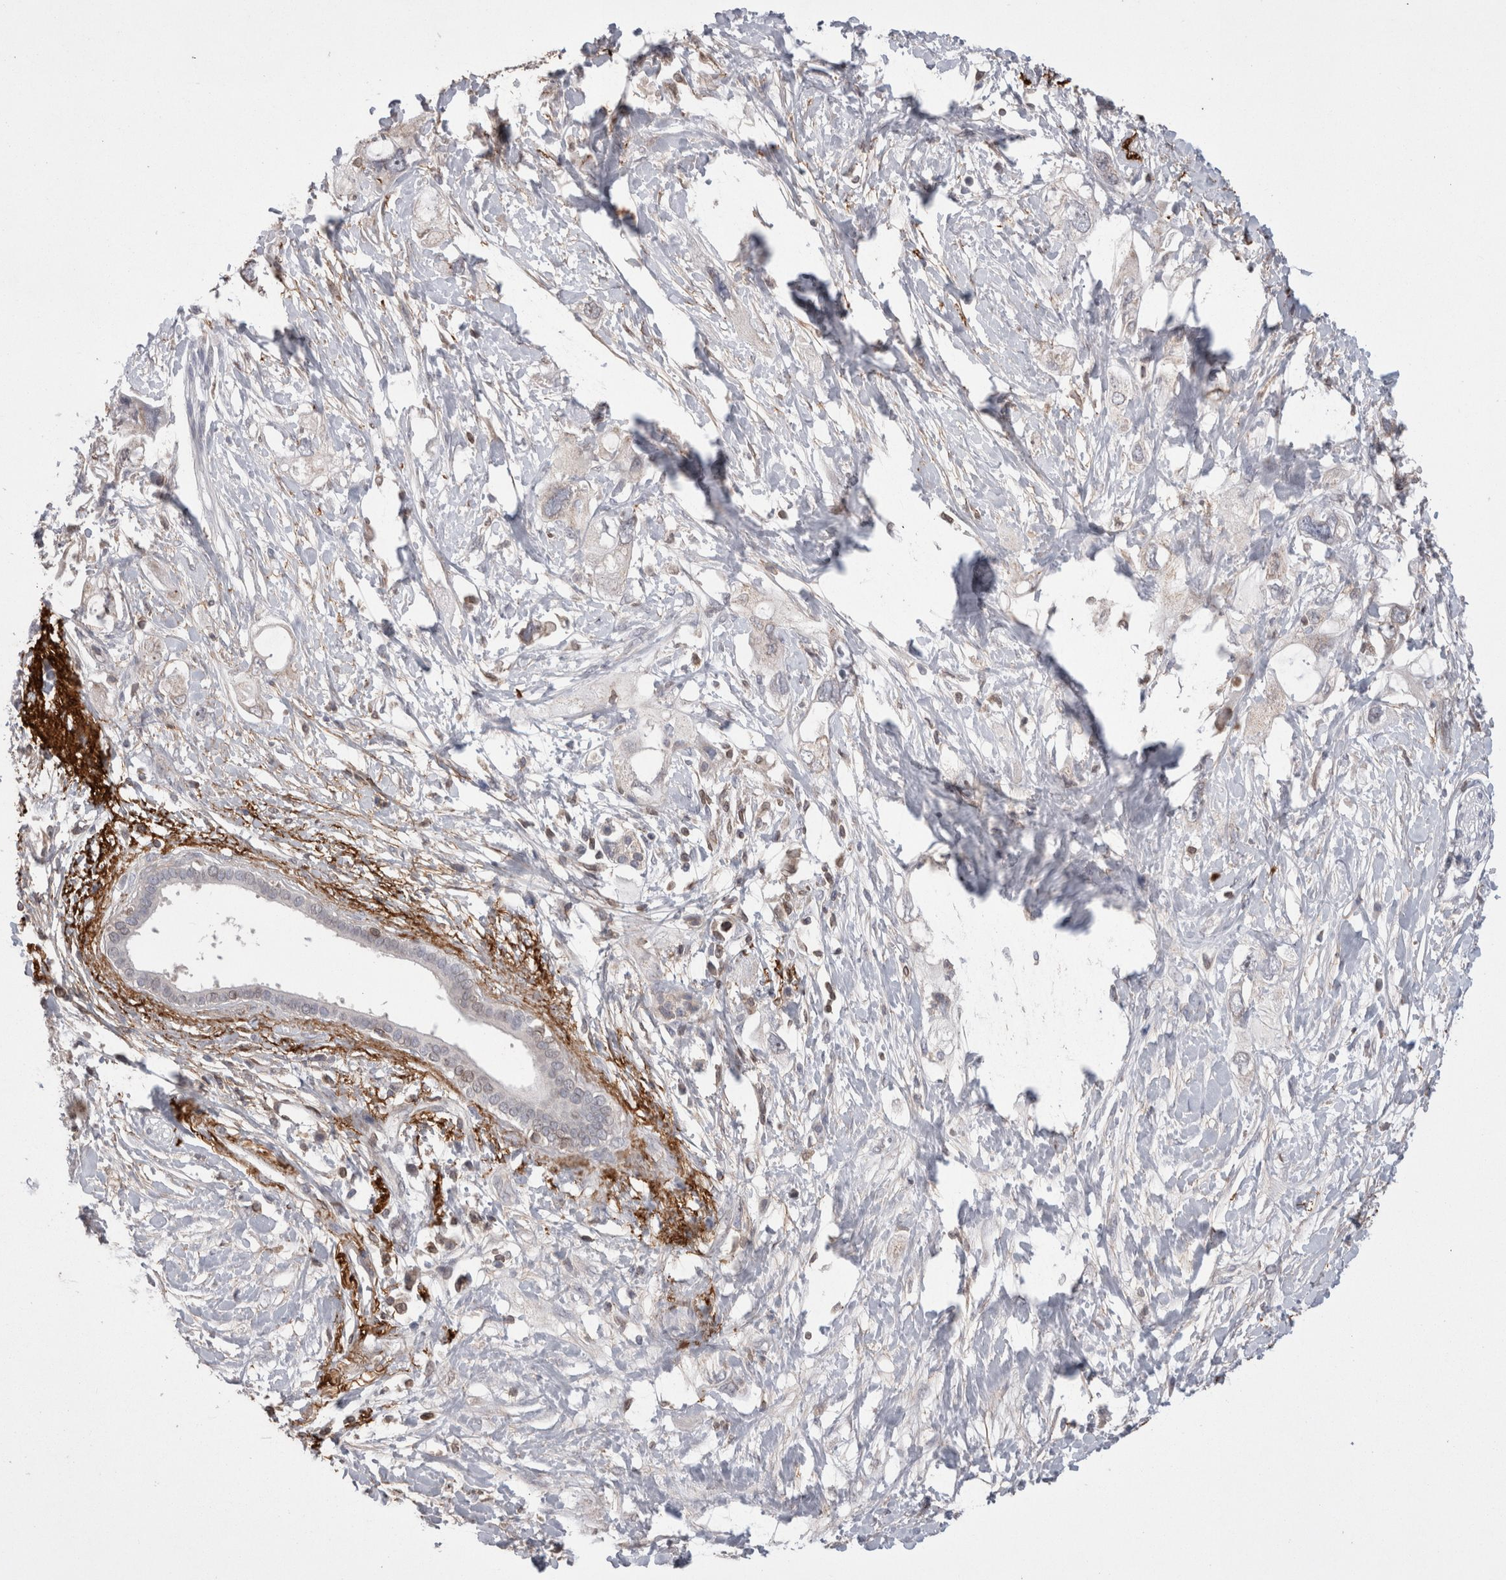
{"staining": {"intensity": "negative", "quantity": "none", "location": "none"}, "tissue": "pancreatic cancer", "cell_type": "Tumor cells", "image_type": "cancer", "snomed": [{"axis": "morphology", "description": "Adenocarcinoma, NOS"}, {"axis": "topography", "description": "Pancreas"}], "caption": "The photomicrograph exhibits no staining of tumor cells in pancreatic adenocarcinoma.", "gene": "DARS2", "patient": {"sex": "female", "age": 56}}